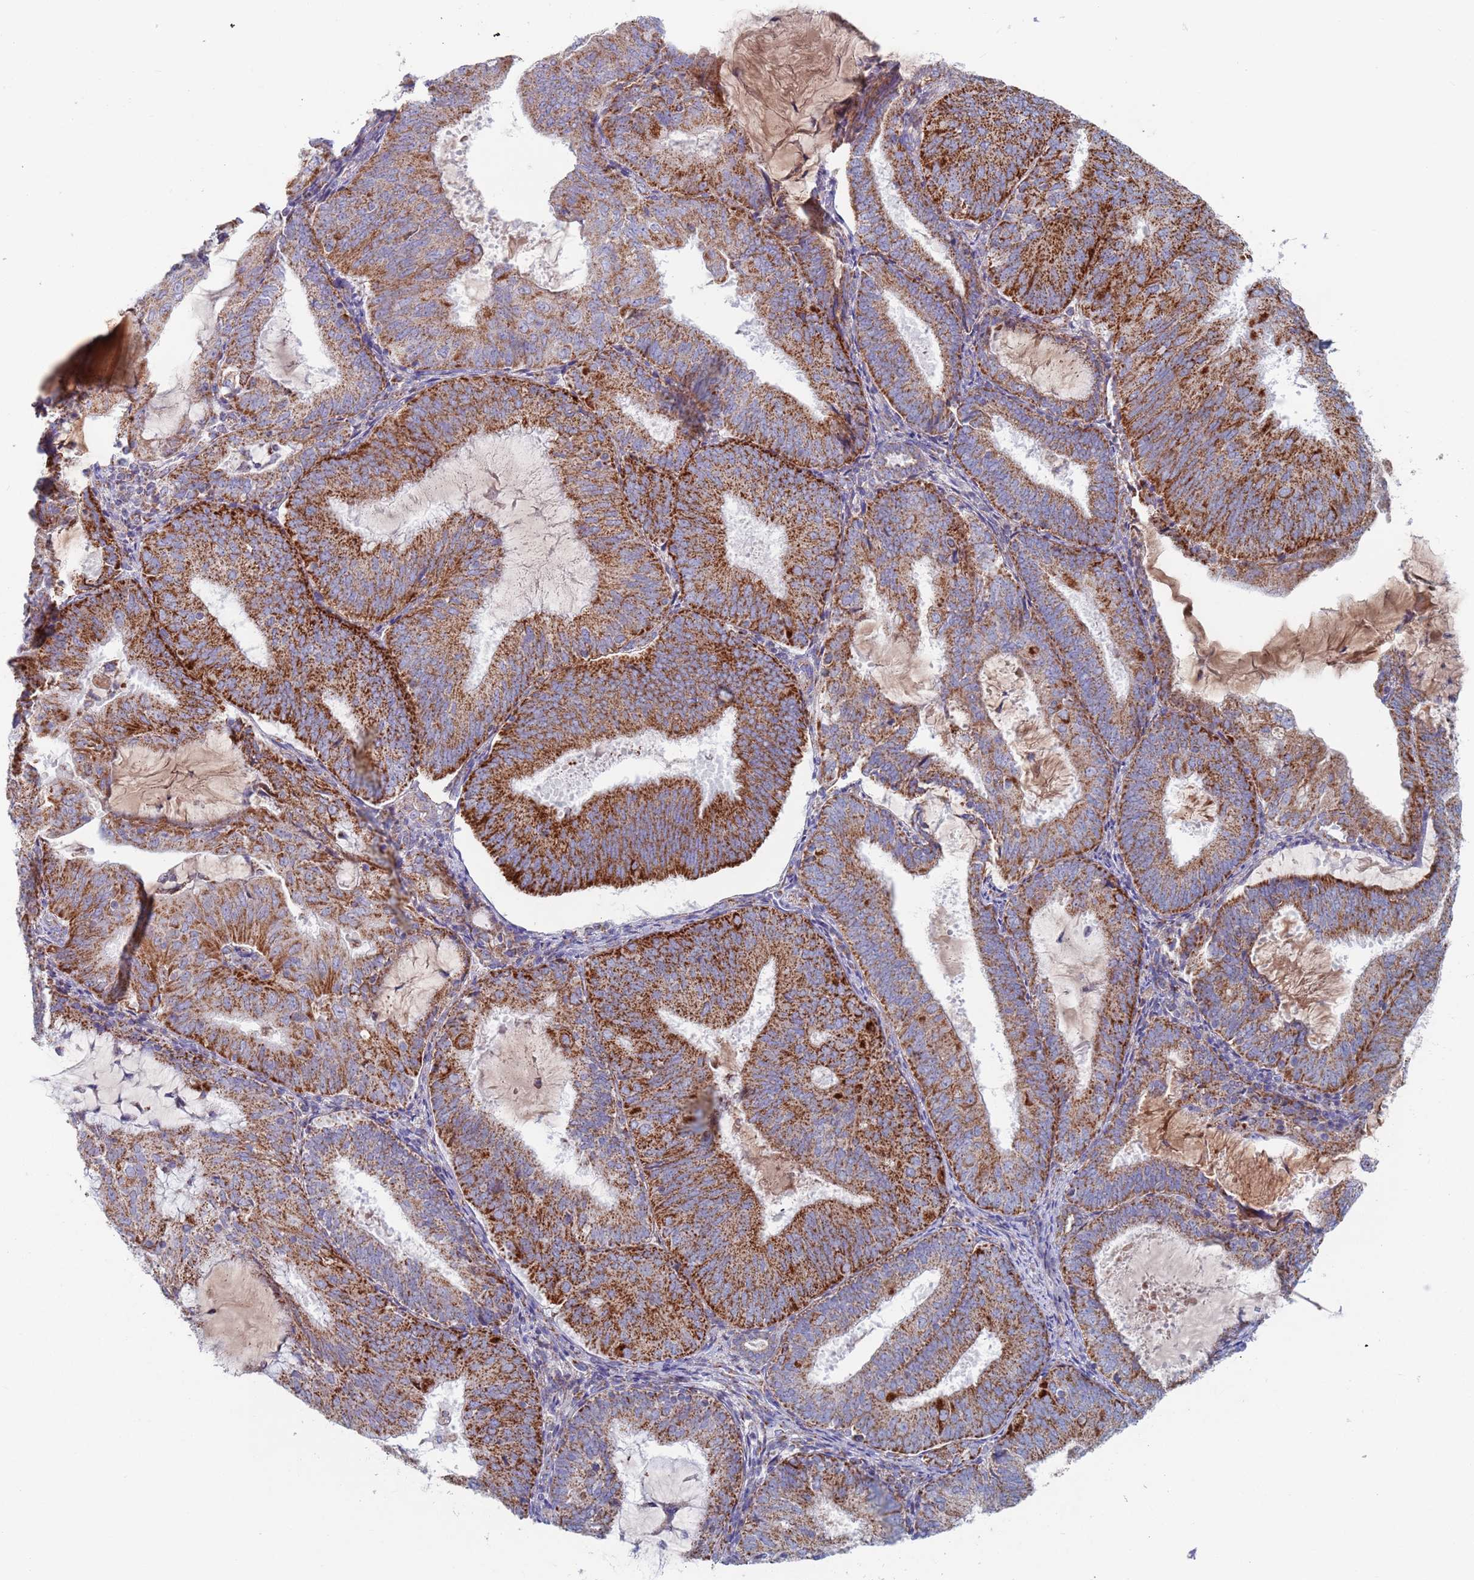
{"staining": {"intensity": "strong", "quantity": ">75%", "location": "cytoplasmic/membranous"}, "tissue": "endometrial cancer", "cell_type": "Tumor cells", "image_type": "cancer", "snomed": [{"axis": "morphology", "description": "Adenocarcinoma, NOS"}, {"axis": "topography", "description": "Endometrium"}], "caption": "Immunohistochemical staining of endometrial cancer (adenocarcinoma) demonstrates high levels of strong cytoplasmic/membranous positivity in about >75% of tumor cells.", "gene": "MRPL22", "patient": {"sex": "female", "age": 81}}